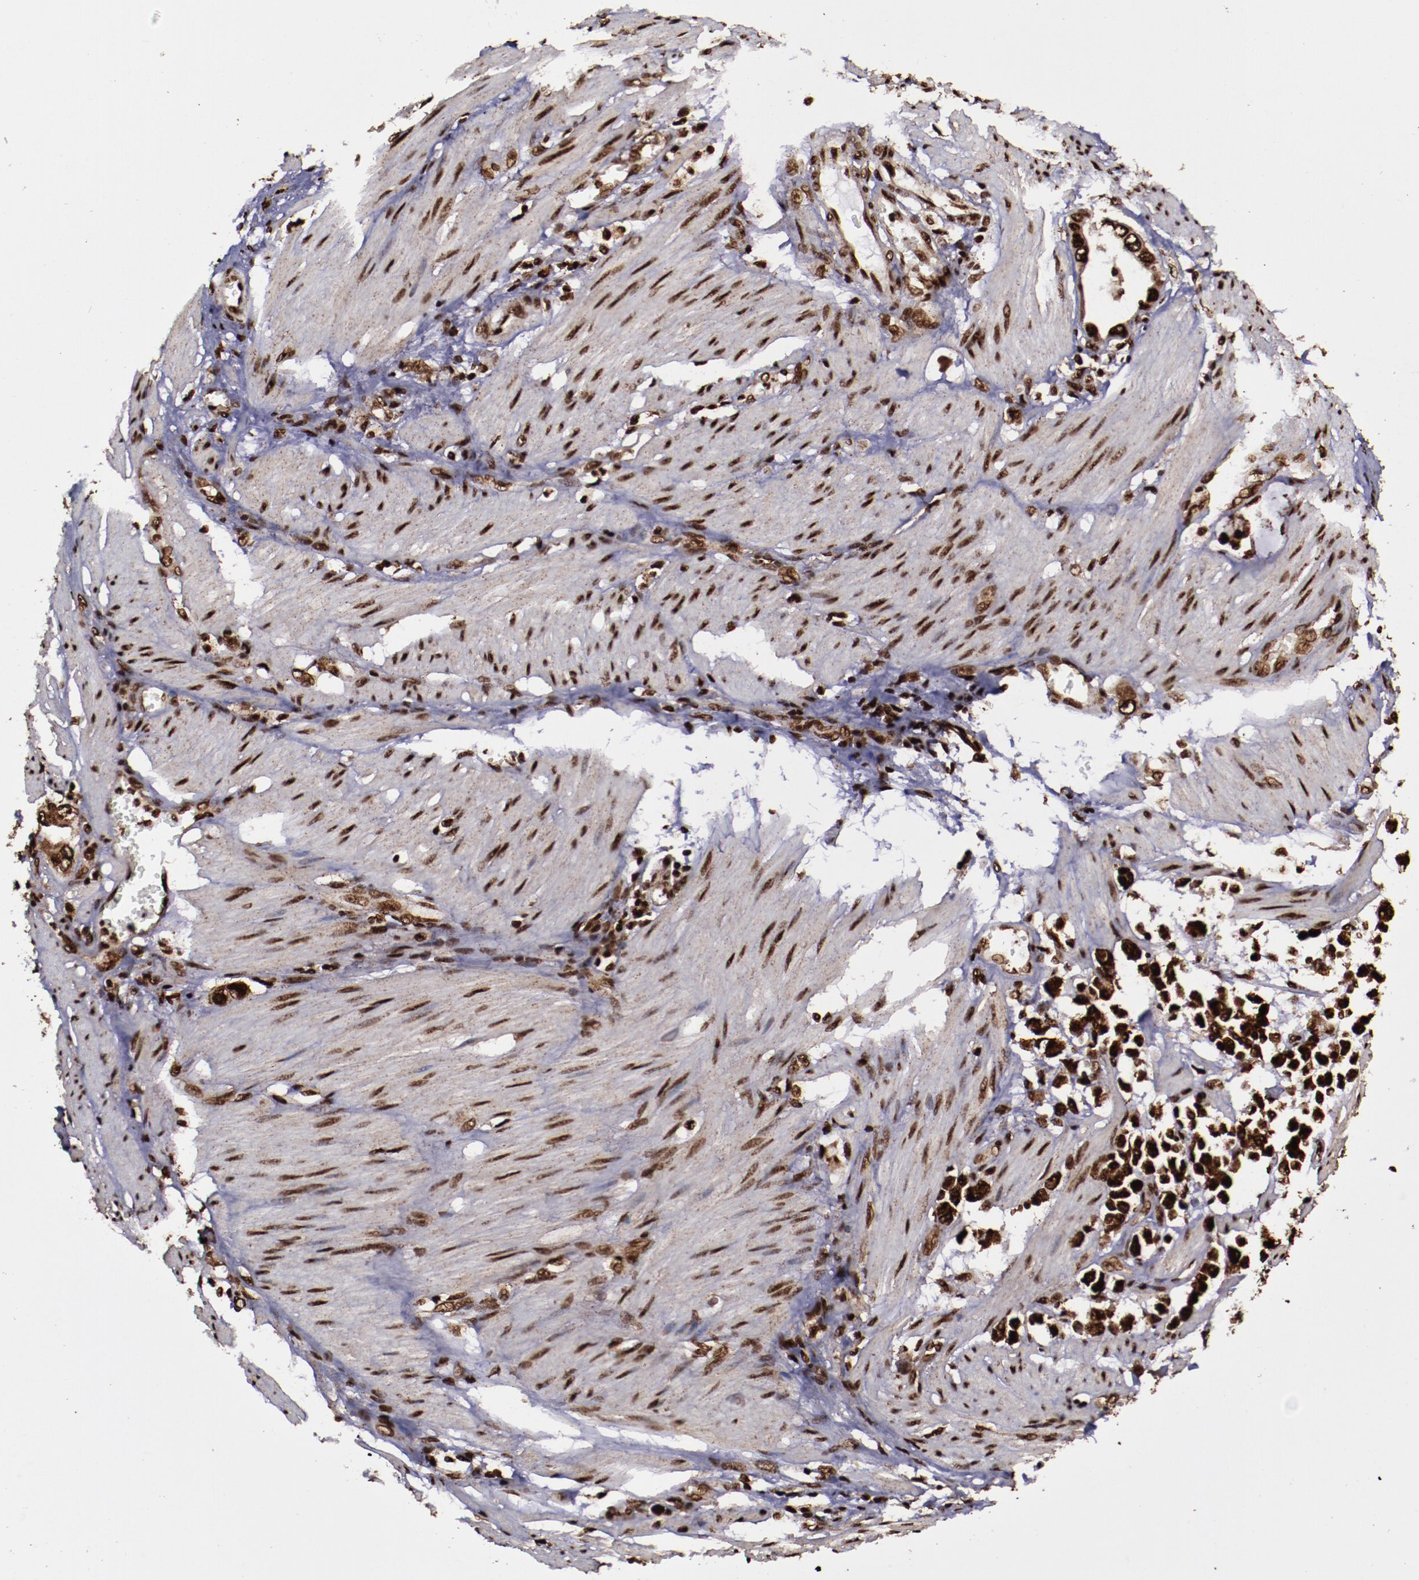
{"staining": {"intensity": "strong", "quantity": ">75%", "location": "nuclear"}, "tissue": "stomach cancer", "cell_type": "Tumor cells", "image_type": "cancer", "snomed": [{"axis": "morphology", "description": "Adenocarcinoma, NOS"}, {"axis": "topography", "description": "Stomach"}], "caption": "Protein analysis of adenocarcinoma (stomach) tissue reveals strong nuclear positivity in approximately >75% of tumor cells.", "gene": "SNW1", "patient": {"sex": "male", "age": 78}}